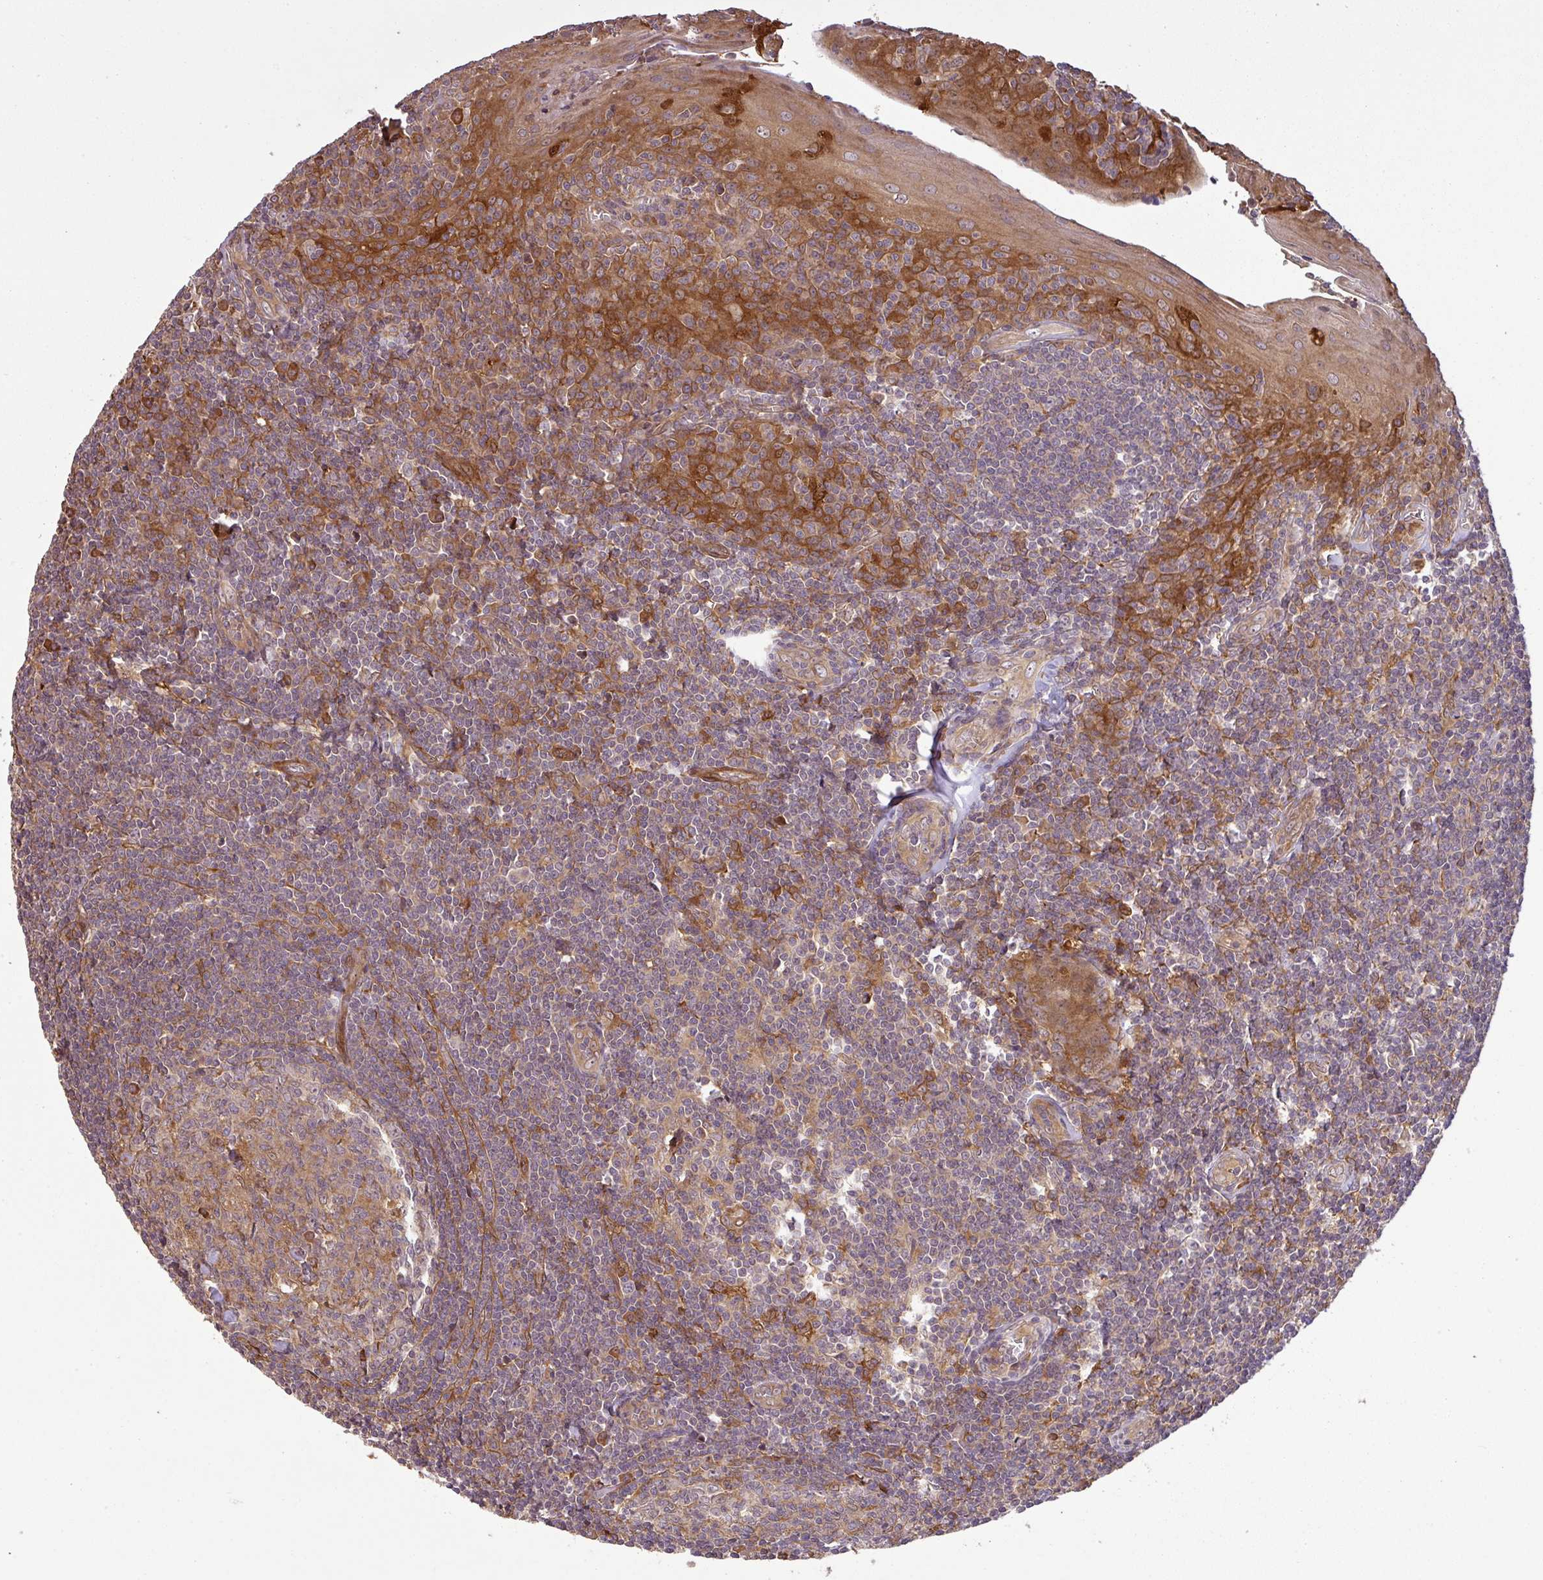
{"staining": {"intensity": "moderate", "quantity": "<25%", "location": "cytoplasmic/membranous"}, "tissue": "tonsil", "cell_type": "Germinal center cells", "image_type": "normal", "snomed": [{"axis": "morphology", "description": "Normal tissue, NOS"}, {"axis": "topography", "description": "Tonsil"}], "caption": "This micrograph reveals immunohistochemistry (IHC) staining of benign tonsil, with low moderate cytoplasmic/membranous staining in approximately <25% of germinal center cells.", "gene": "MAP3K6", "patient": {"sex": "male", "age": 27}}